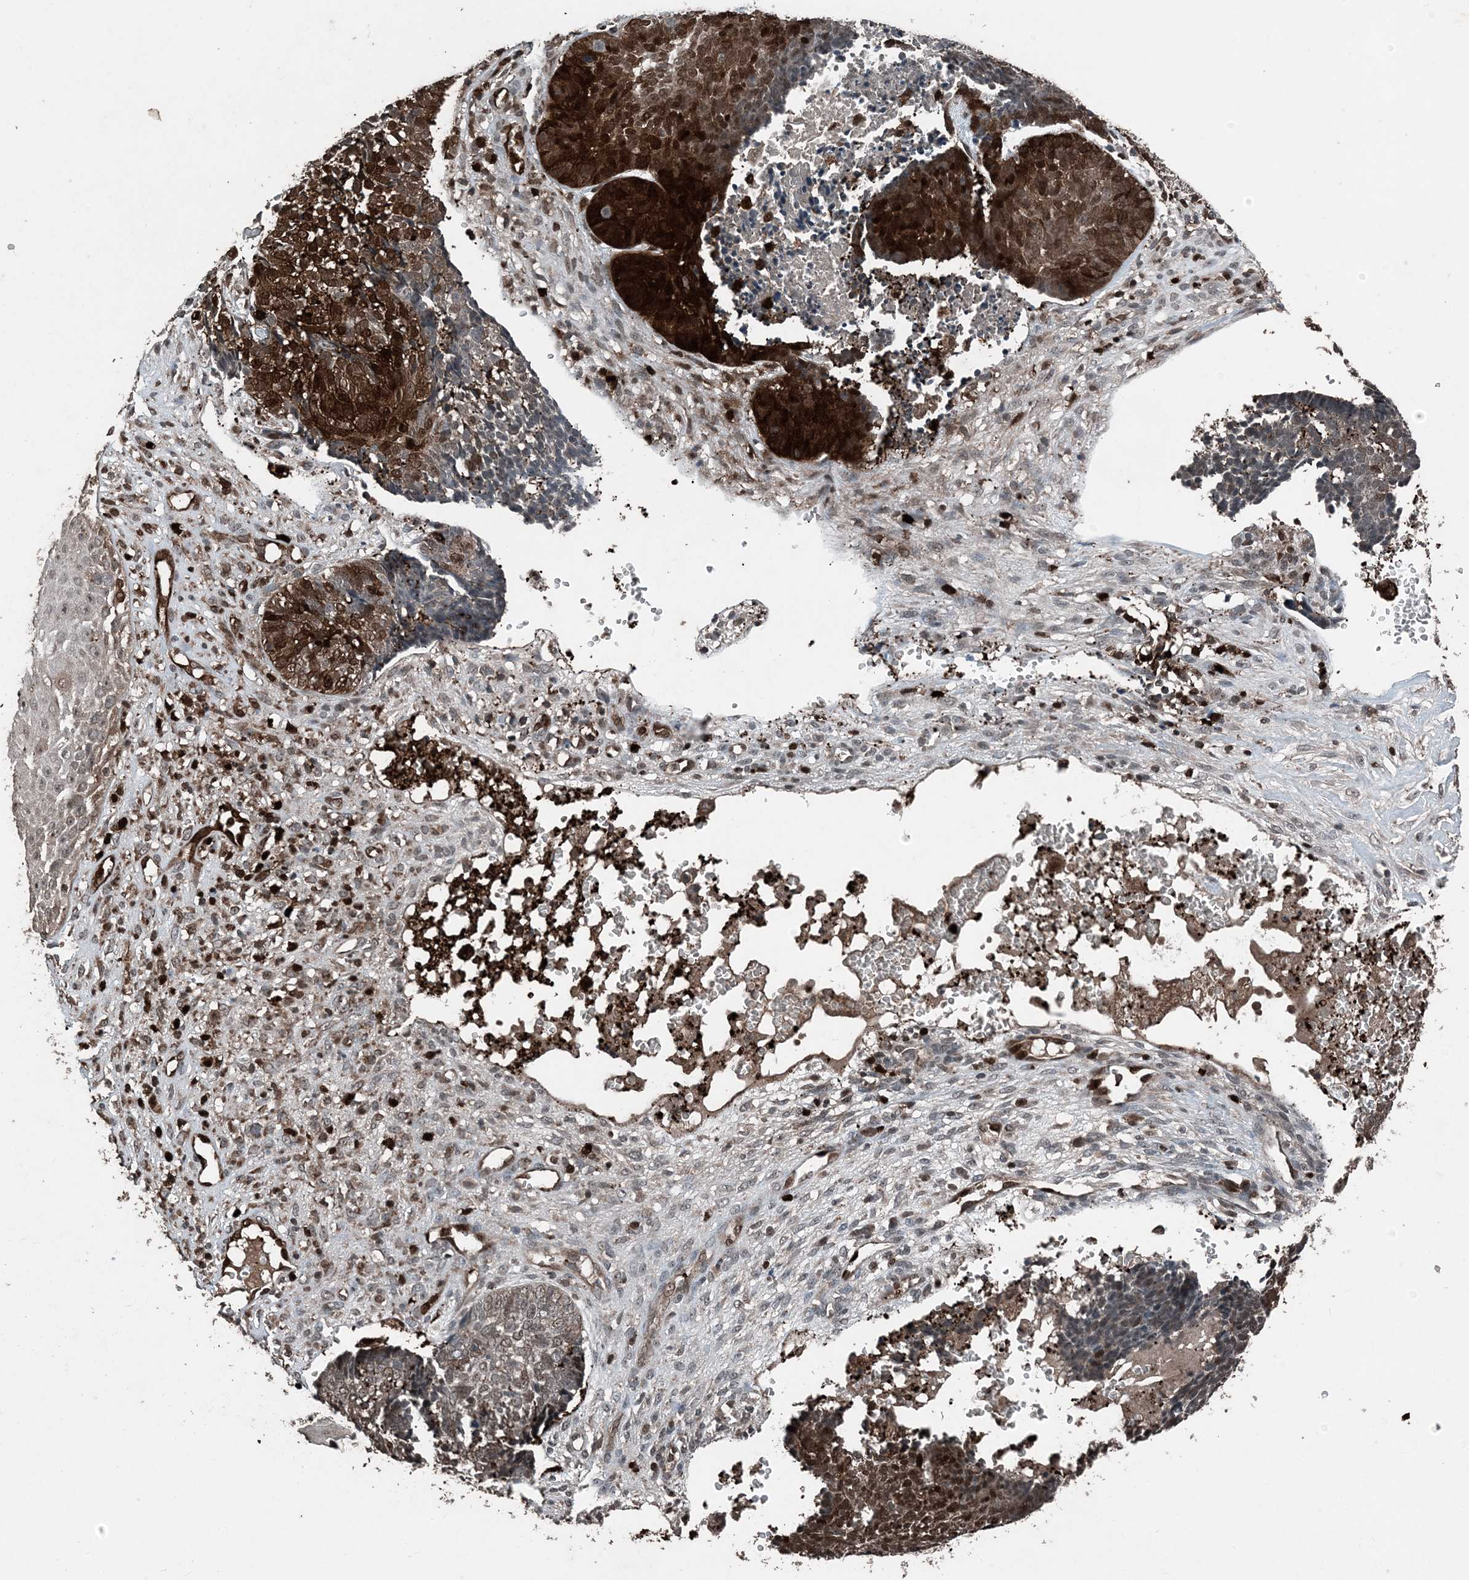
{"staining": {"intensity": "strong", "quantity": "<25%", "location": "cytoplasmic/membranous,nuclear"}, "tissue": "skin cancer", "cell_type": "Tumor cells", "image_type": "cancer", "snomed": [{"axis": "morphology", "description": "Basal cell carcinoma"}, {"axis": "topography", "description": "Skin"}], "caption": "A high-resolution micrograph shows immunohistochemistry staining of skin cancer (basal cell carcinoma), which demonstrates strong cytoplasmic/membranous and nuclear staining in approximately <25% of tumor cells.", "gene": "CFL1", "patient": {"sex": "male", "age": 84}}